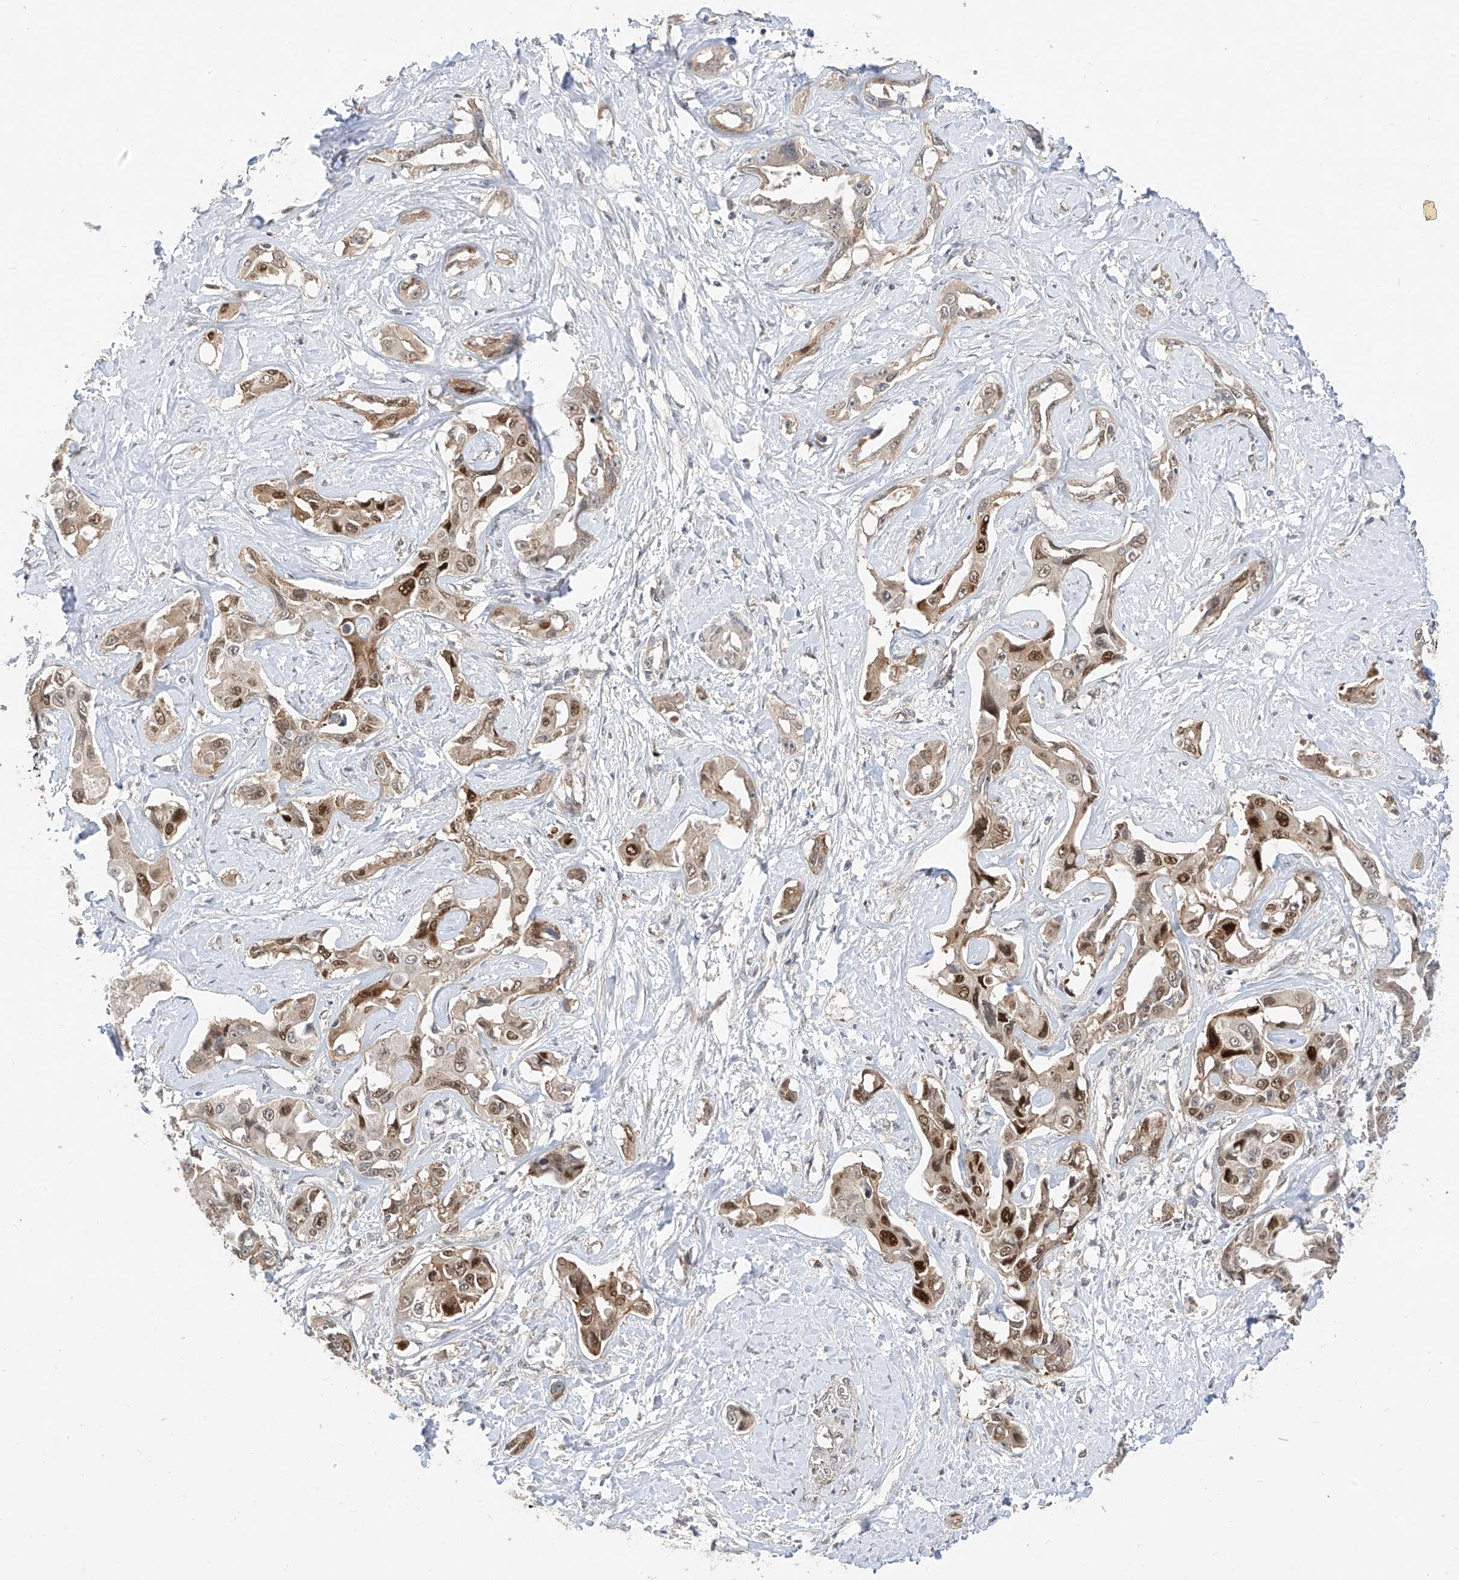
{"staining": {"intensity": "strong", "quantity": "<25%", "location": "nuclear"}, "tissue": "liver cancer", "cell_type": "Tumor cells", "image_type": "cancer", "snomed": [{"axis": "morphology", "description": "Cholangiocarcinoma"}, {"axis": "topography", "description": "Liver"}], "caption": "Immunohistochemistry (IHC) micrograph of liver cancer stained for a protein (brown), which demonstrates medium levels of strong nuclear positivity in approximately <25% of tumor cells.", "gene": "MRTFA", "patient": {"sex": "male", "age": 59}}